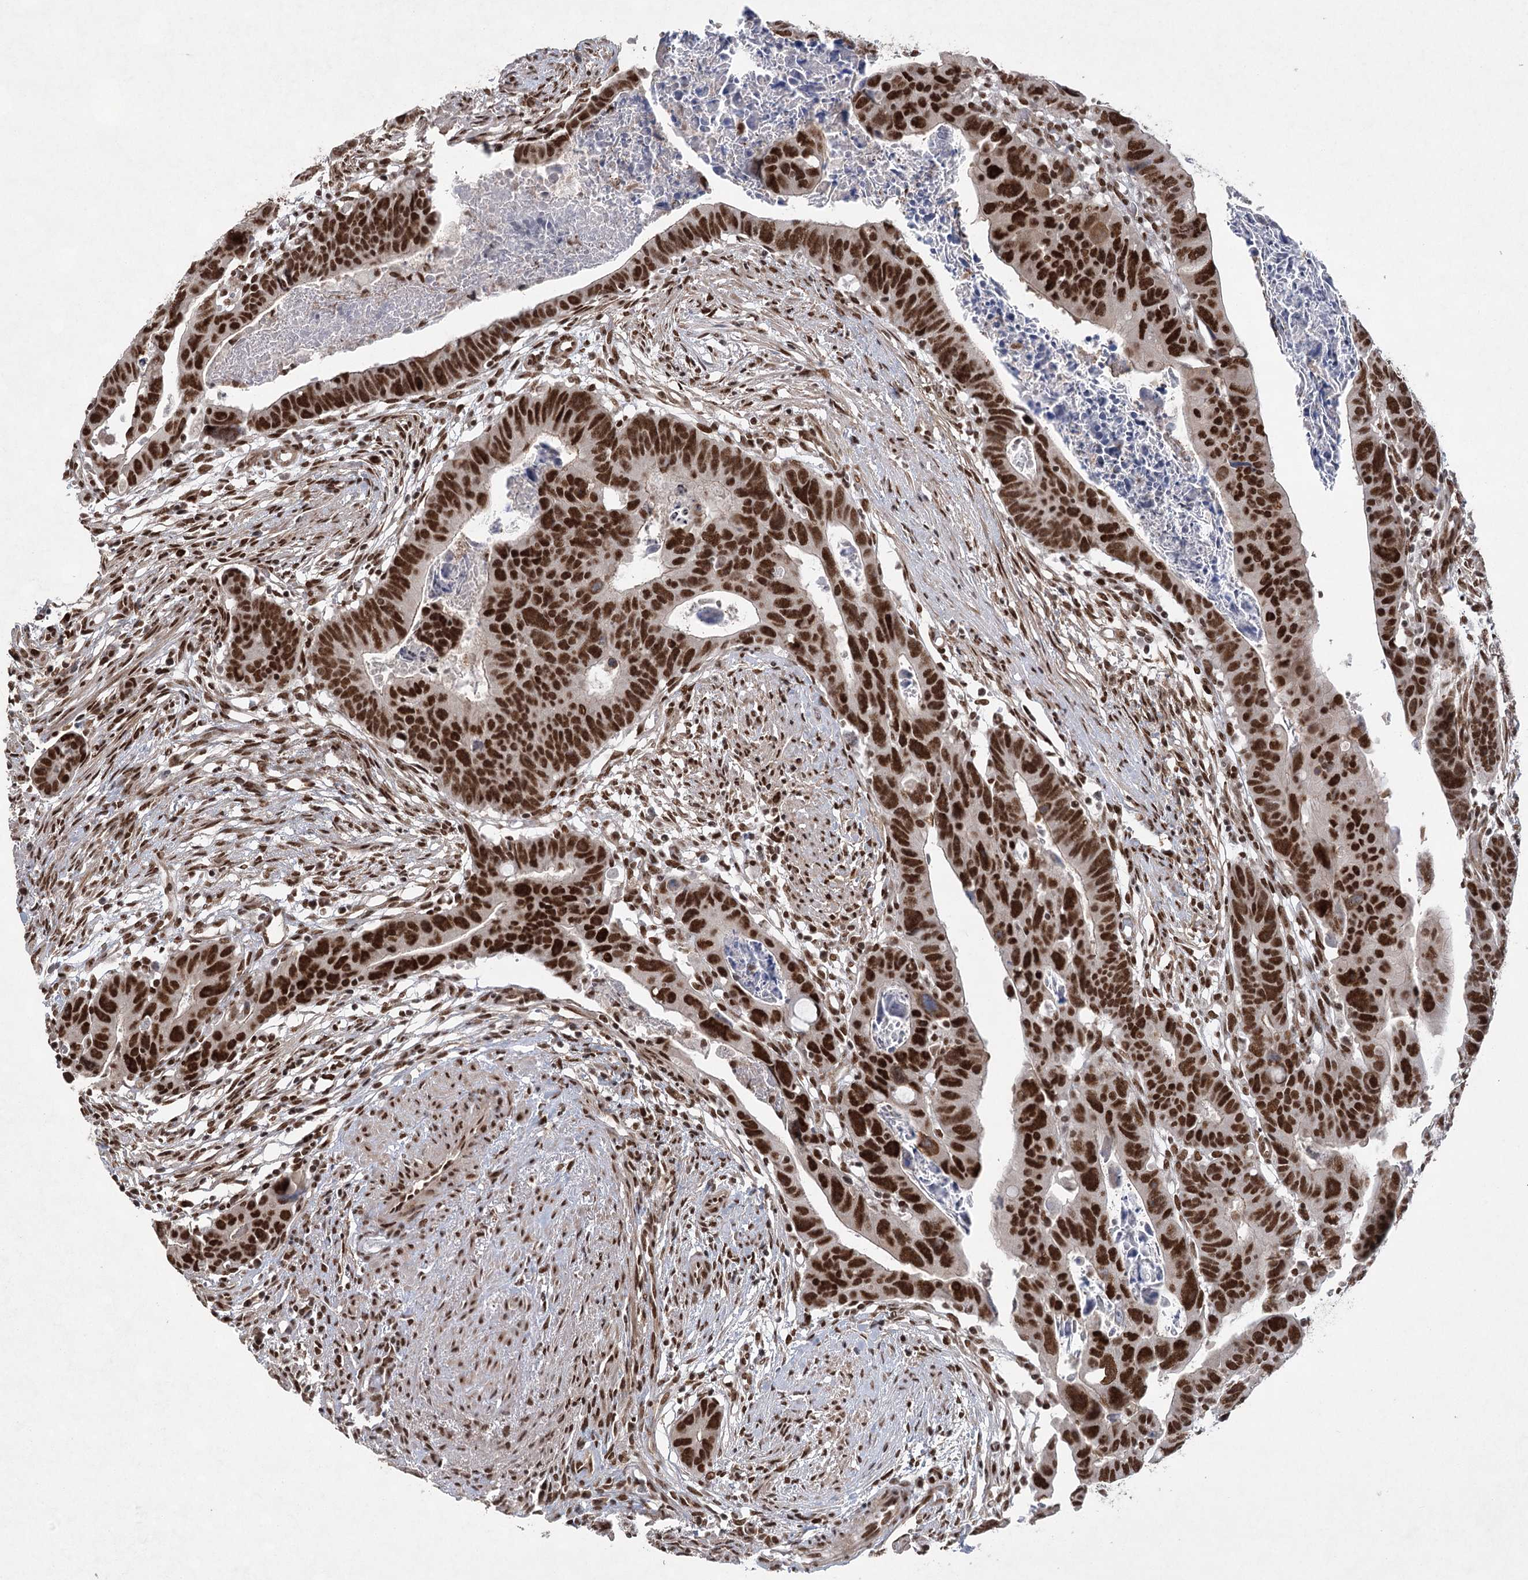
{"staining": {"intensity": "strong", "quantity": ">75%", "location": "nuclear"}, "tissue": "colorectal cancer", "cell_type": "Tumor cells", "image_type": "cancer", "snomed": [{"axis": "morphology", "description": "Adenocarcinoma, NOS"}, {"axis": "topography", "description": "Rectum"}], "caption": "Brown immunohistochemical staining in colorectal cancer exhibits strong nuclear expression in approximately >75% of tumor cells.", "gene": "ZCCHC8", "patient": {"sex": "female", "age": 65}}